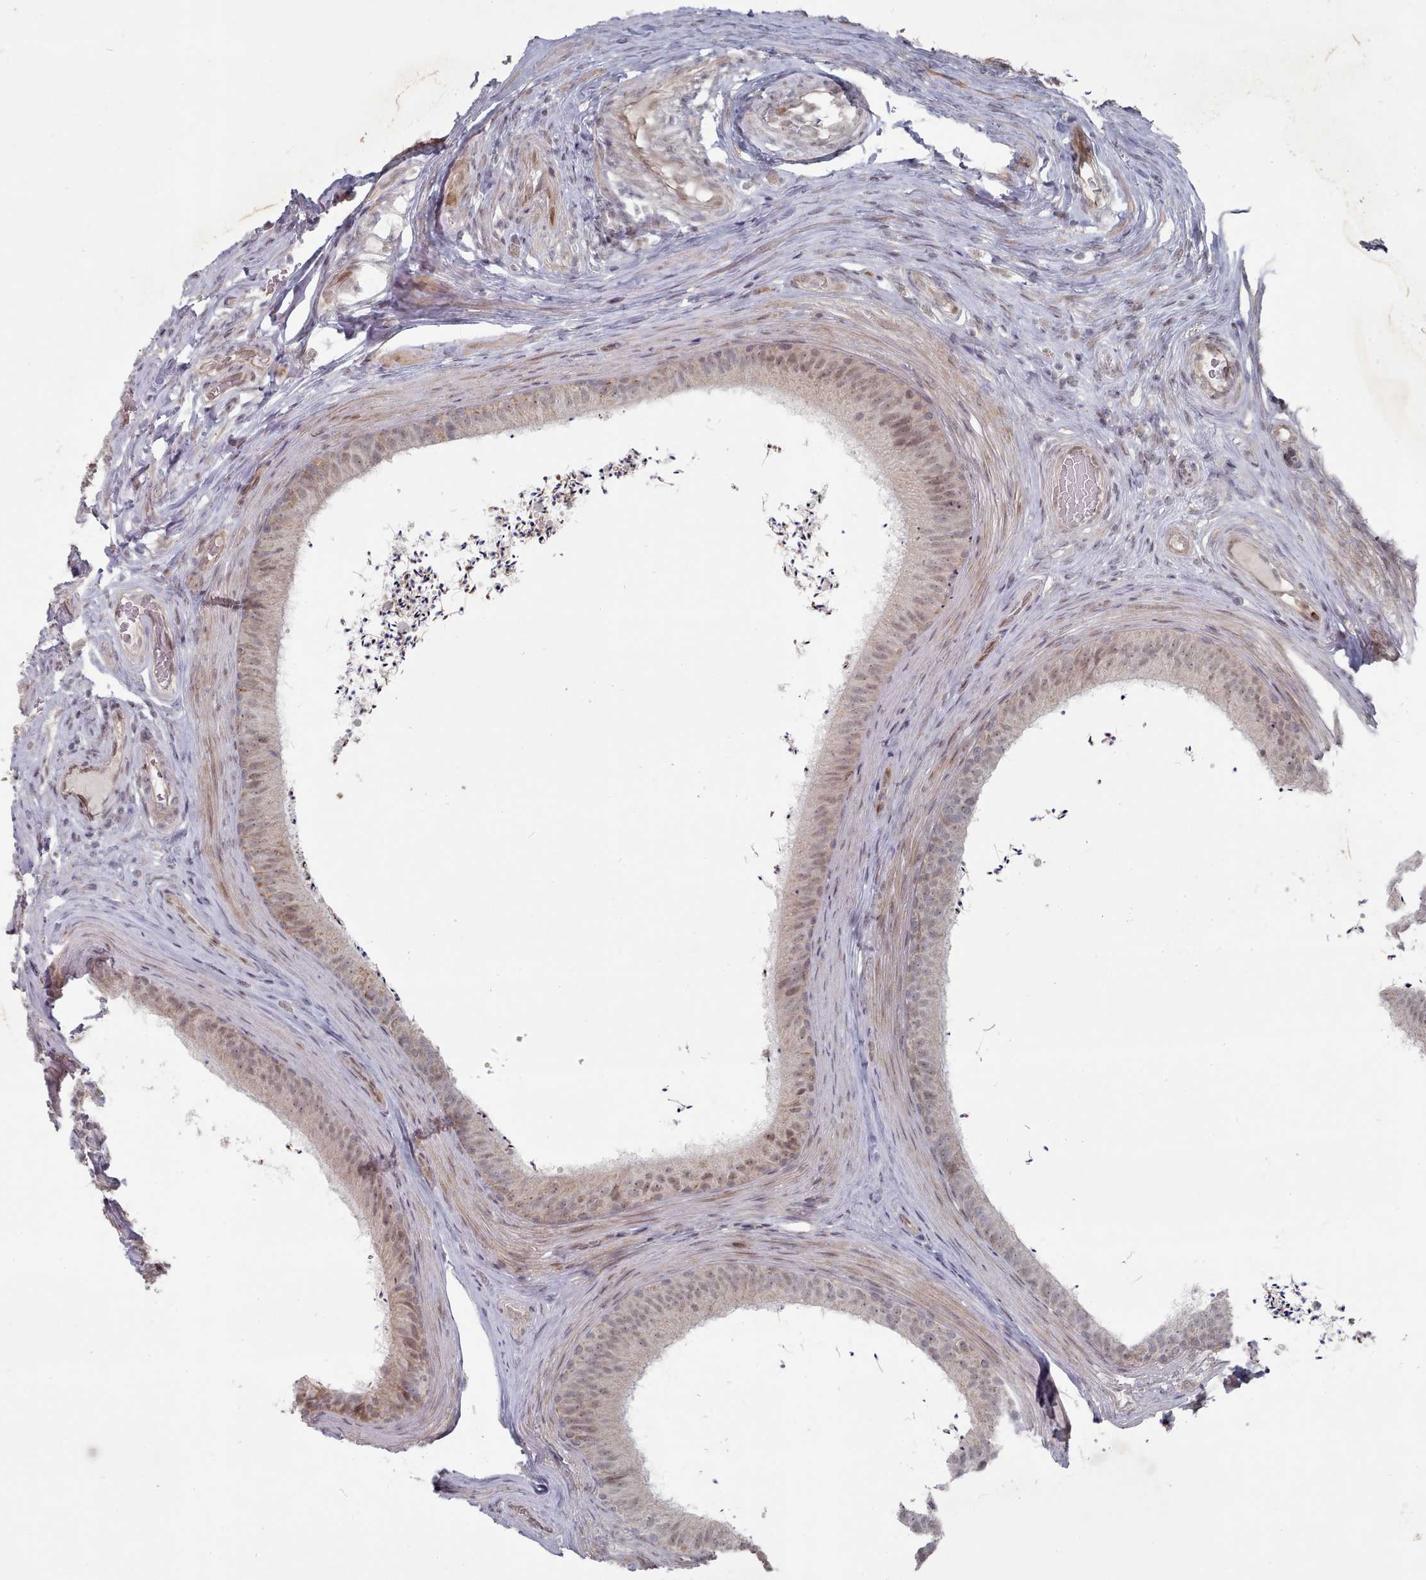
{"staining": {"intensity": "moderate", "quantity": "<25%", "location": "cytoplasmic/membranous,nuclear"}, "tissue": "epididymis", "cell_type": "Glandular cells", "image_type": "normal", "snomed": [{"axis": "morphology", "description": "Normal tissue, NOS"}, {"axis": "topography", "description": "Testis"}, {"axis": "topography", "description": "Epididymis"}], "caption": "This histopathology image displays immunohistochemistry staining of unremarkable human epididymis, with low moderate cytoplasmic/membranous,nuclear positivity in approximately <25% of glandular cells.", "gene": "CPSF4", "patient": {"sex": "male", "age": 41}}